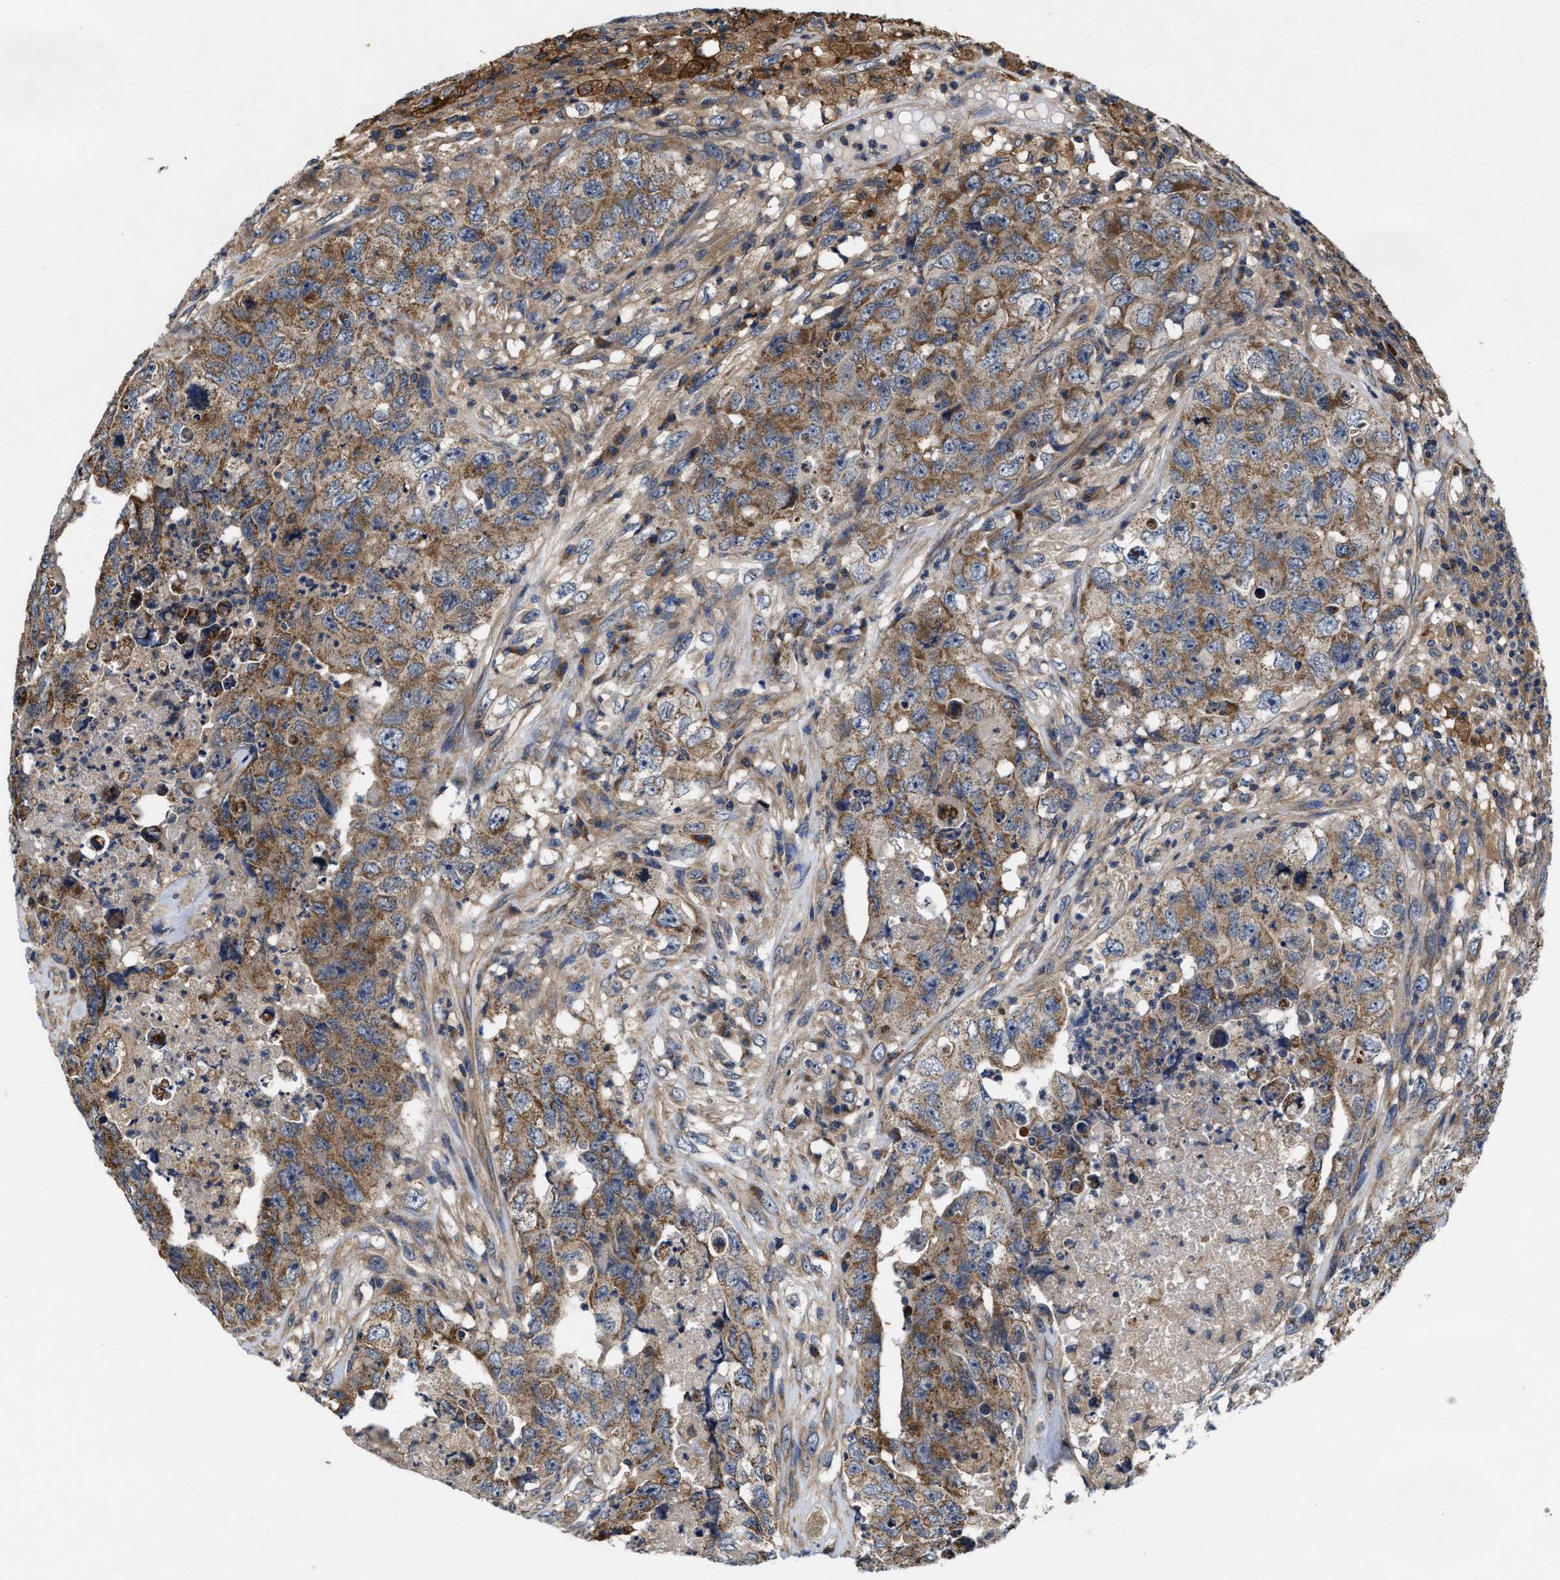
{"staining": {"intensity": "moderate", "quantity": ">75%", "location": "cytoplasmic/membranous"}, "tissue": "testis cancer", "cell_type": "Tumor cells", "image_type": "cancer", "snomed": [{"axis": "morphology", "description": "Carcinoma, Embryonal, NOS"}, {"axis": "topography", "description": "Testis"}], "caption": "A brown stain labels moderate cytoplasmic/membranous expression of a protein in testis cancer (embryonal carcinoma) tumor cells.", "gene": "EFNA4", "patient": {"sex": "male", "age": 32}}